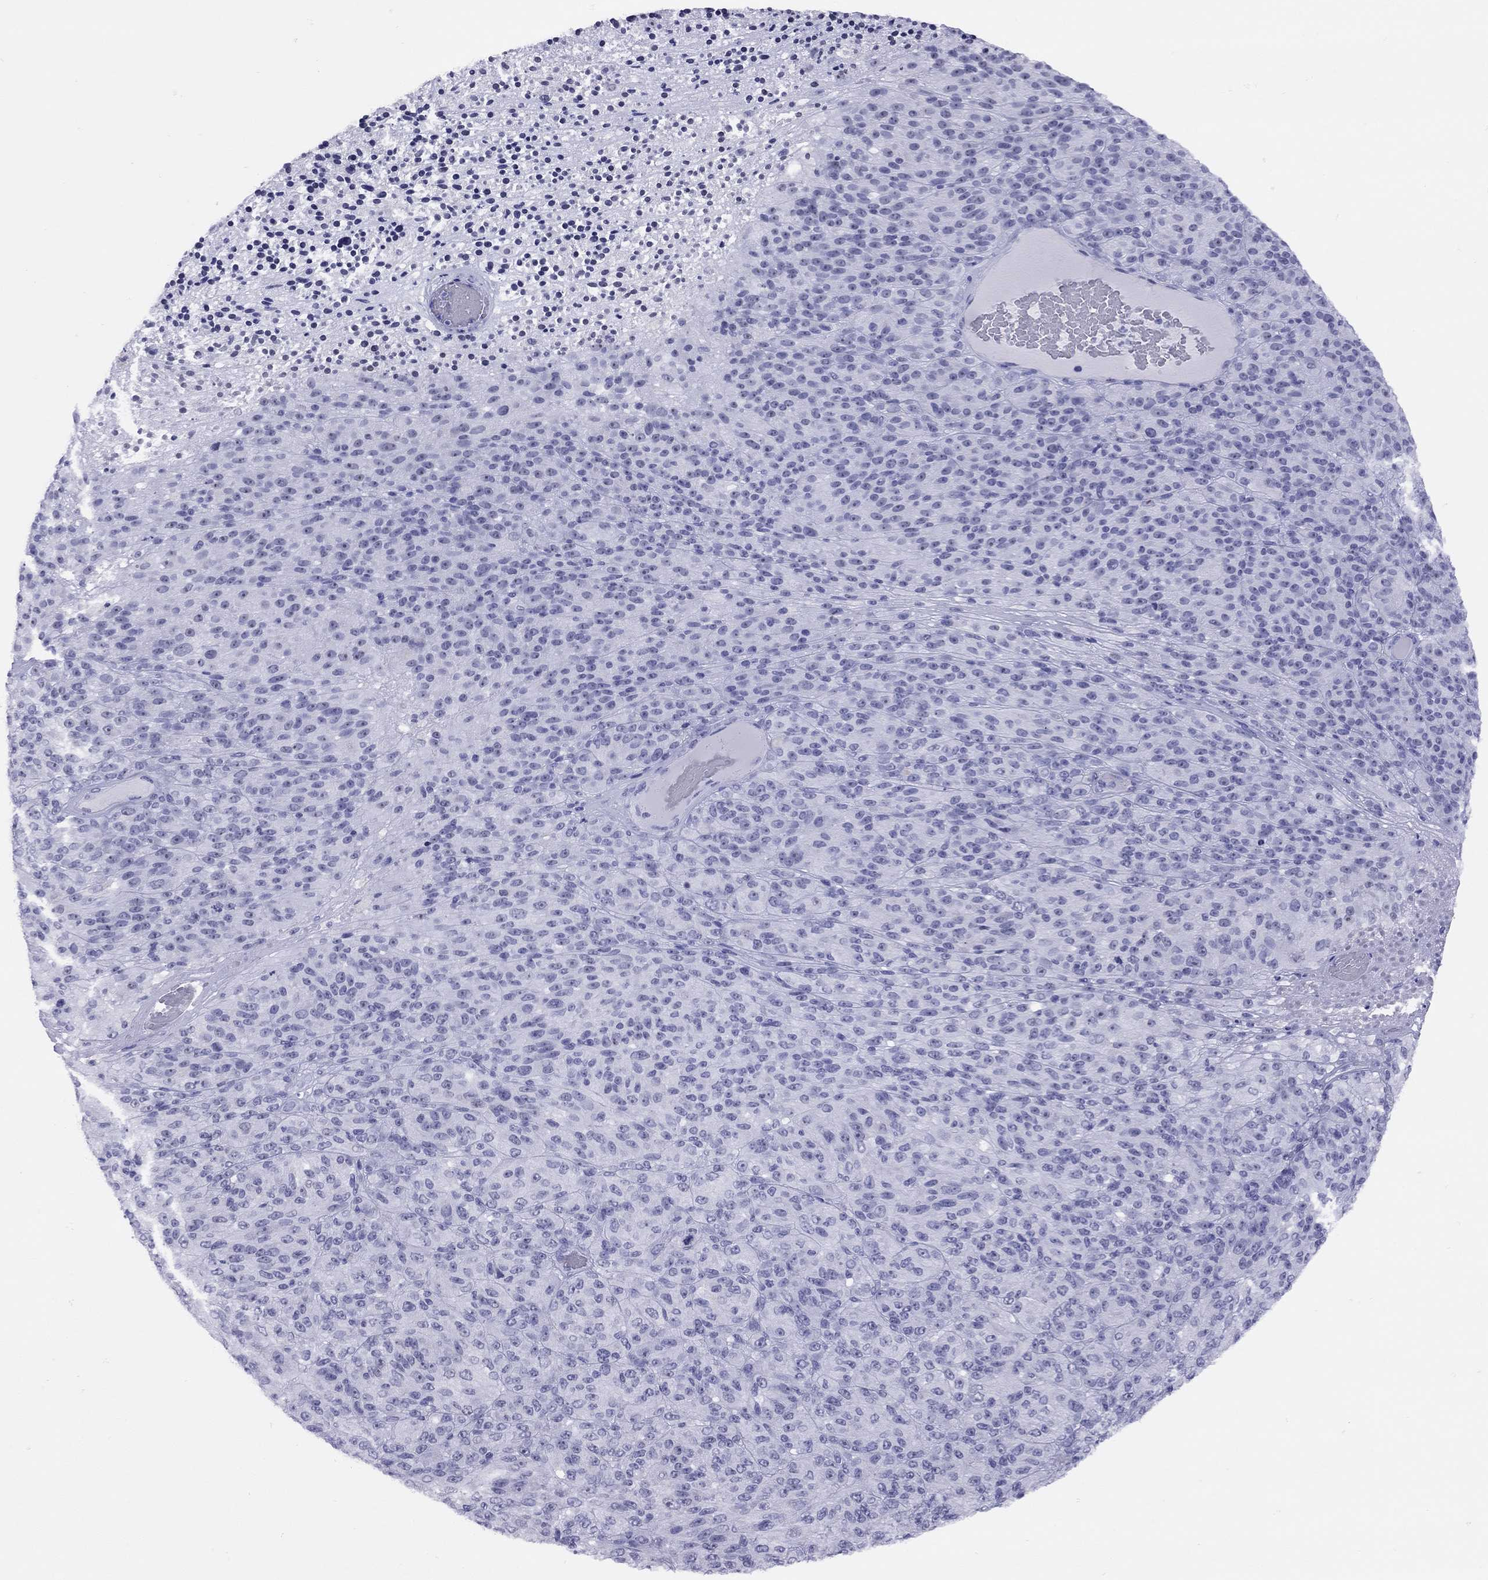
{"staining": {"intensity": "negative", "quantity": "none", "location": "none"}, "tissue": "melanoma", "cell_type": "Tumor cells", "image_type": "cancer", "snomed": [{"axis": "morphology", "description": "Malignant melanoma, Metastatic site"}, {"axis": "topography", "description": "Brain"}], "caption": "DAB (3,3'-diaminobenzidine) immunohistochemical staining of malignant melanoma (metastatic site) reveals no significant positivity in tumor cells.", "gene": "LYAR", "patient": {"sex": "female", "age": 56}}